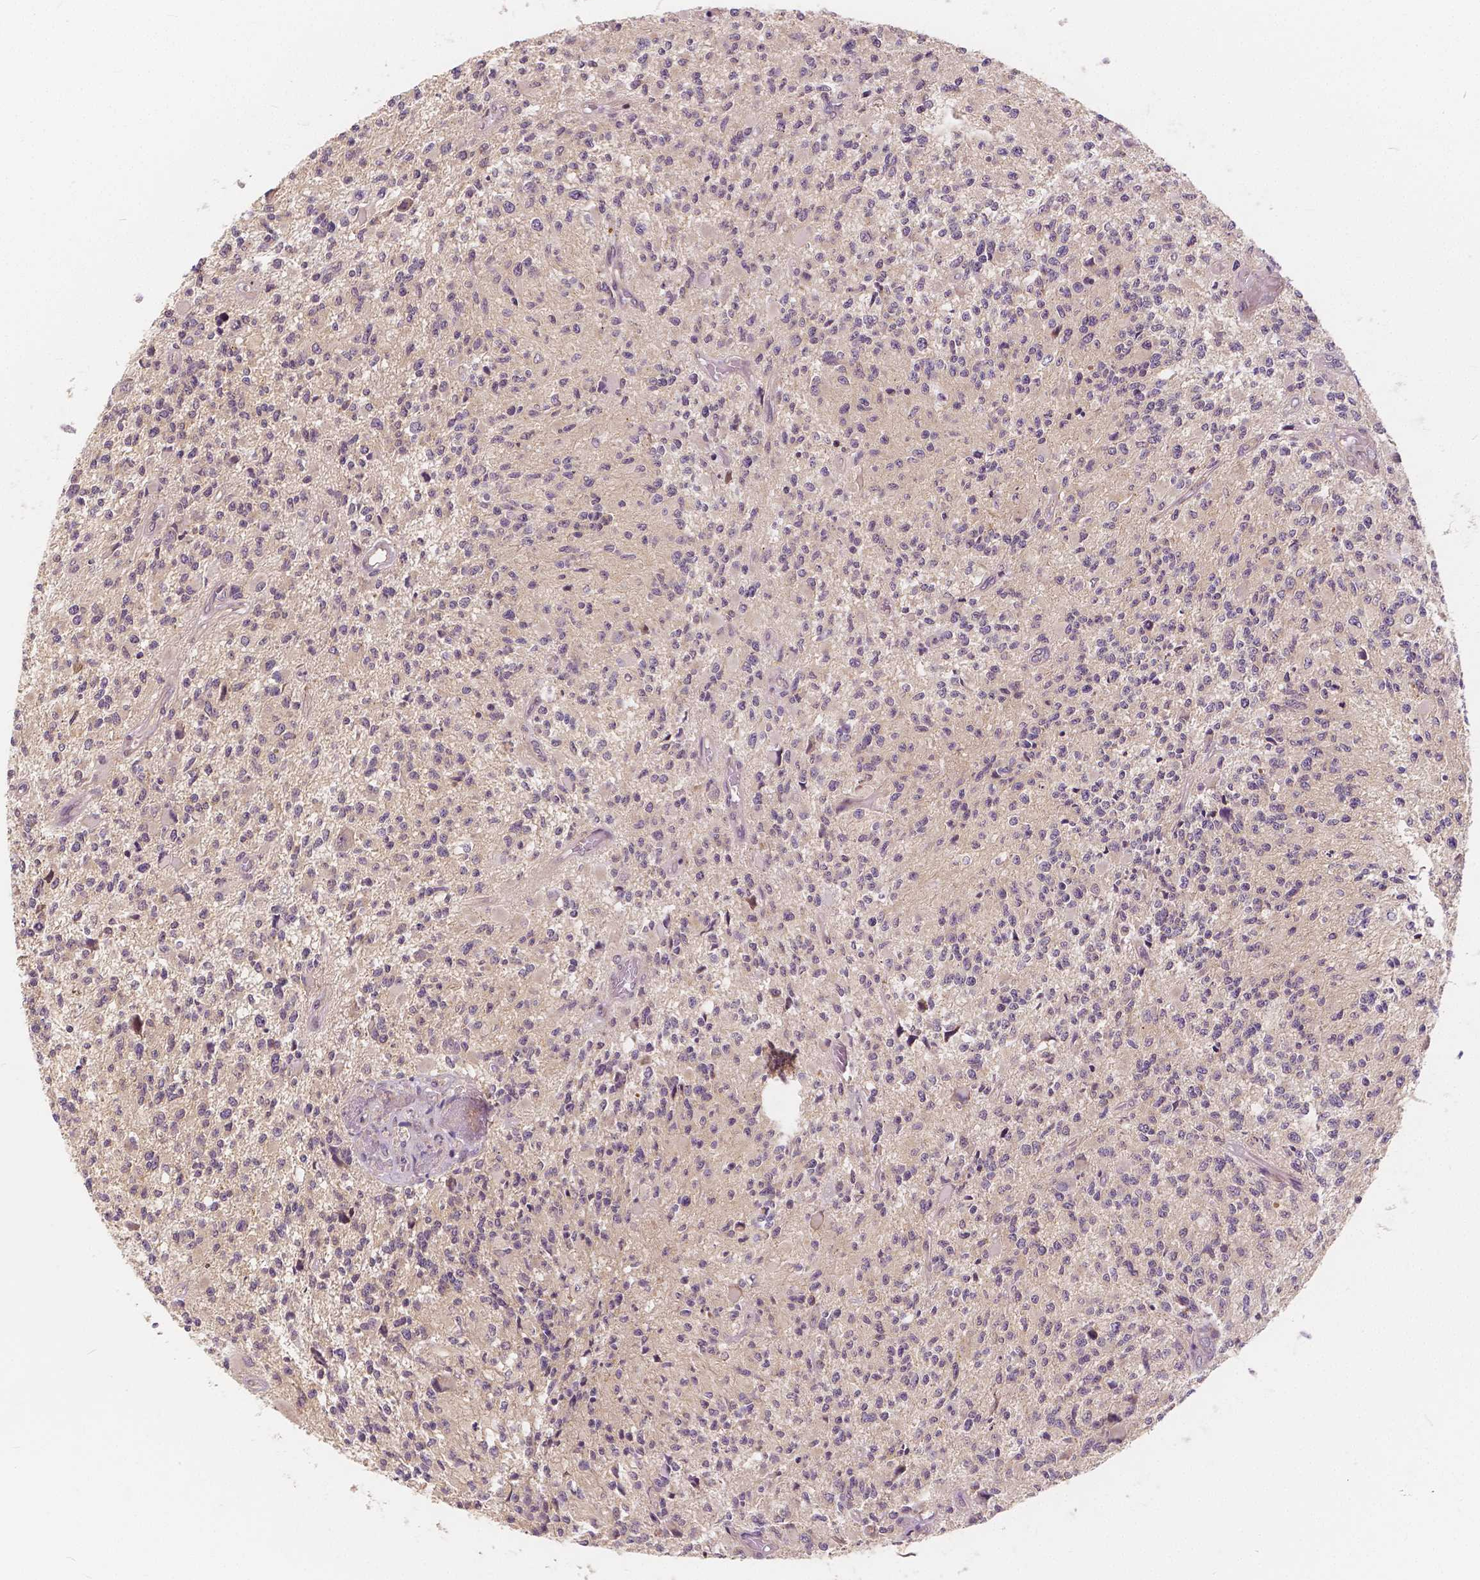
{"staining": {"intensity": "negative", "quantity": "none", "location": "none"}, "tissue": "glioma", "cell_type": "Tumor cells", "image_type": "cancer", "snomed": [{"axis": "morphology", "description": "Glioma, malignant, High grade"}, {"axis": "topography", "description": "Brain"}], "caption": "A micrograph of human glioma is negative for staining in tumor cells.", "gene": "SNX12", "patient": {"sex": "female", "age": 63}}